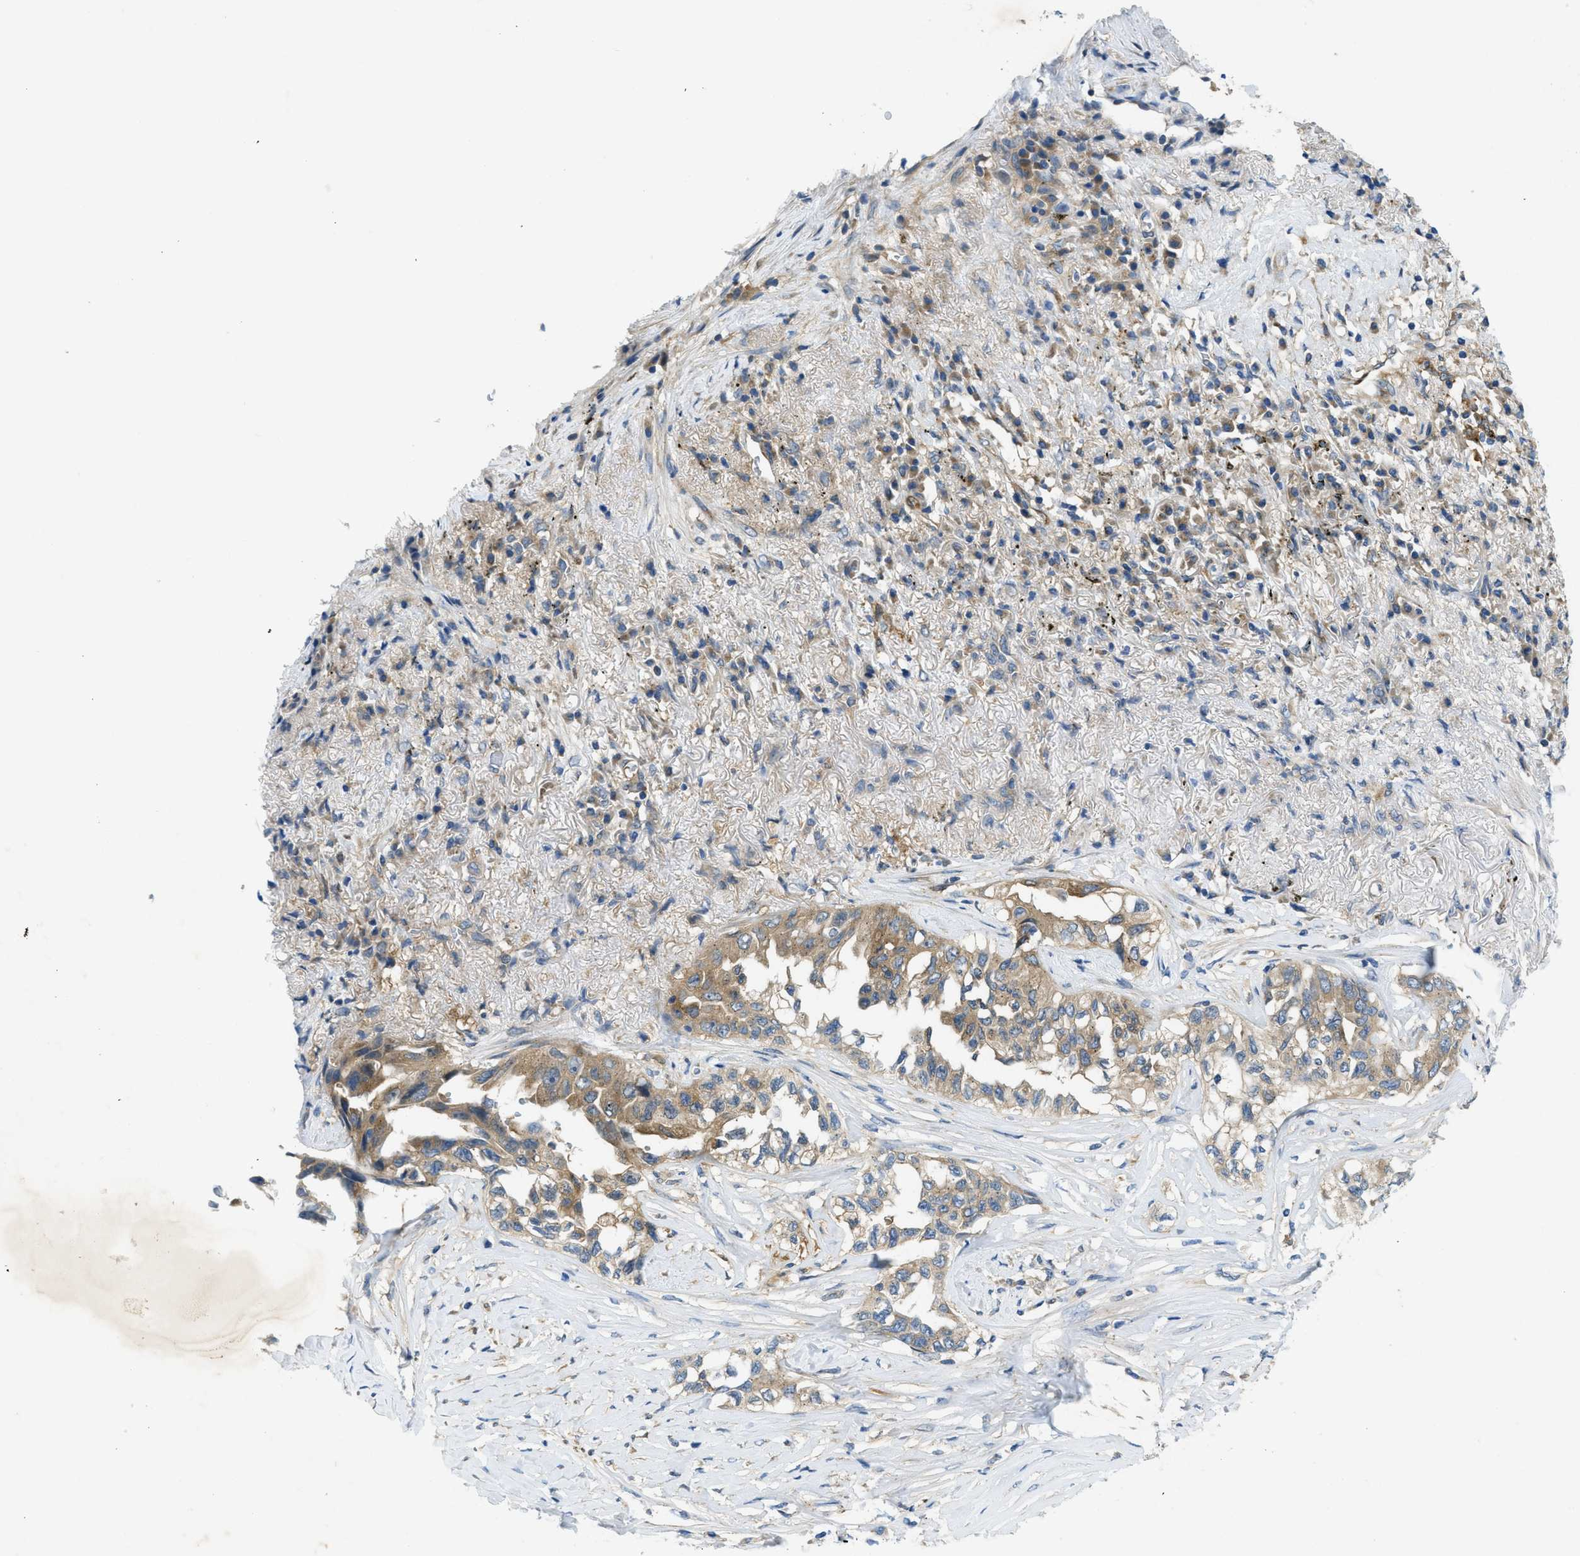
{"staining": {"intensity": "moderate", "quantity": ">75%", "location": "cytoplasmic/membranous"}, "tissue": "lung cancer", "cell_type": "Tumor cells", "image_type": "cancer", "snomed": [{"axis": "morphology", "description": "Adenocarcinoma, NOS"}, {"axis": "topography", "description": "Lung"}], "caption": "Immunohistochemical staining of human lung cancer (adenocarcinoma) shows medium levels of moderate cytoplasmic/membranous protein expression in about >75% of tumor cells.", "gene": "RIPK2", "patient": {"sex": "female", "age": 51}}